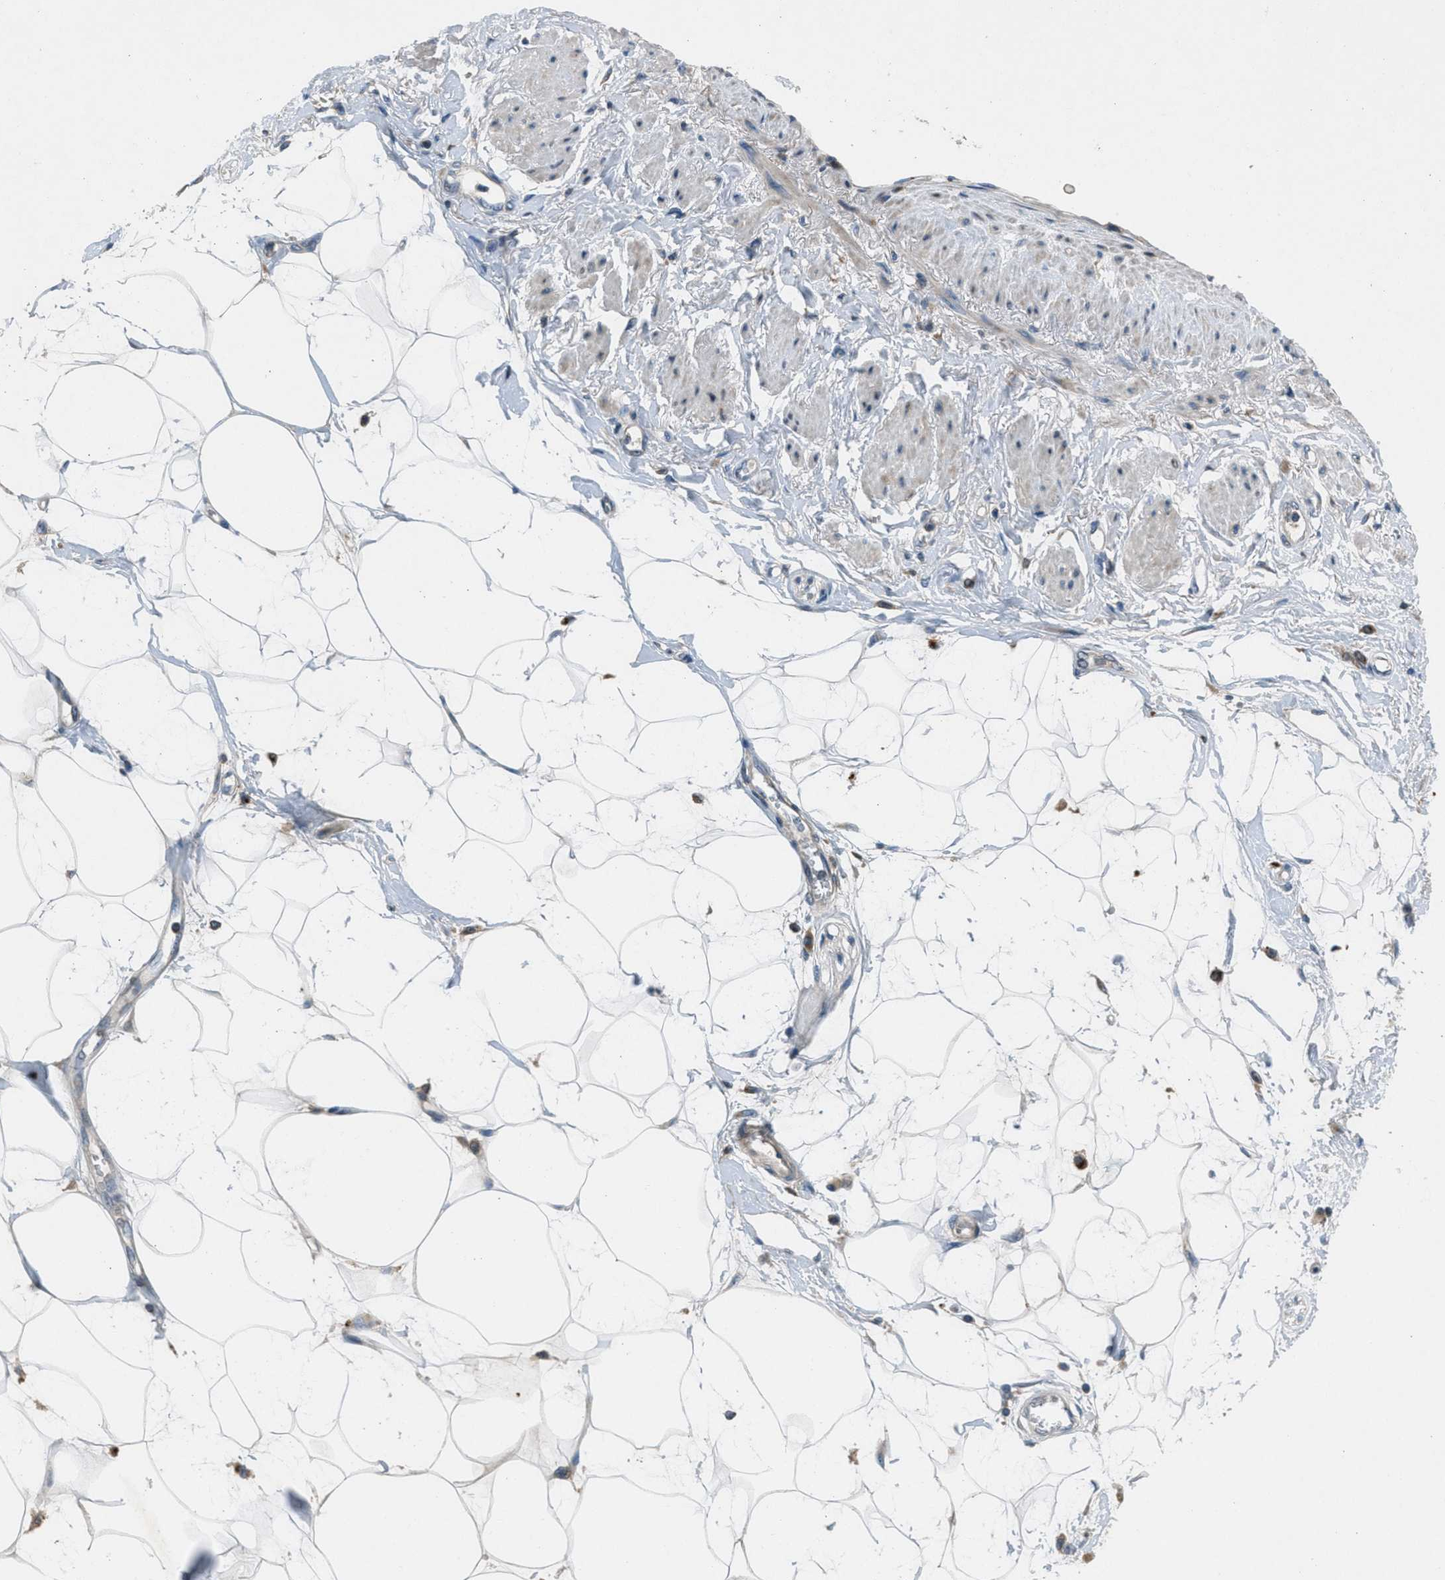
{"staining": {"intensity": "negative", "quantity": "none", "location": "none"}, "tissue": "adipose tissue", "cell_type": "Adipocytes", "image_type": "normal", "snomed": [{"axis": "morphology", "description": "Normal tissue, NOS"}, {"axis": "morphology", "description": "Adenocarcinoma, NOS"}, {"axis": "topography", "description": "Duodenum"}, {"axis": "topography", "description": "Peripheral nerve tissue"}], "caption": "This is an IHC photomicrograph of normal human adipose tissue. There is no positivity in adipocytes.", "gene": "CLEC2D", "patient": {"sex": "female", "age": 60}}